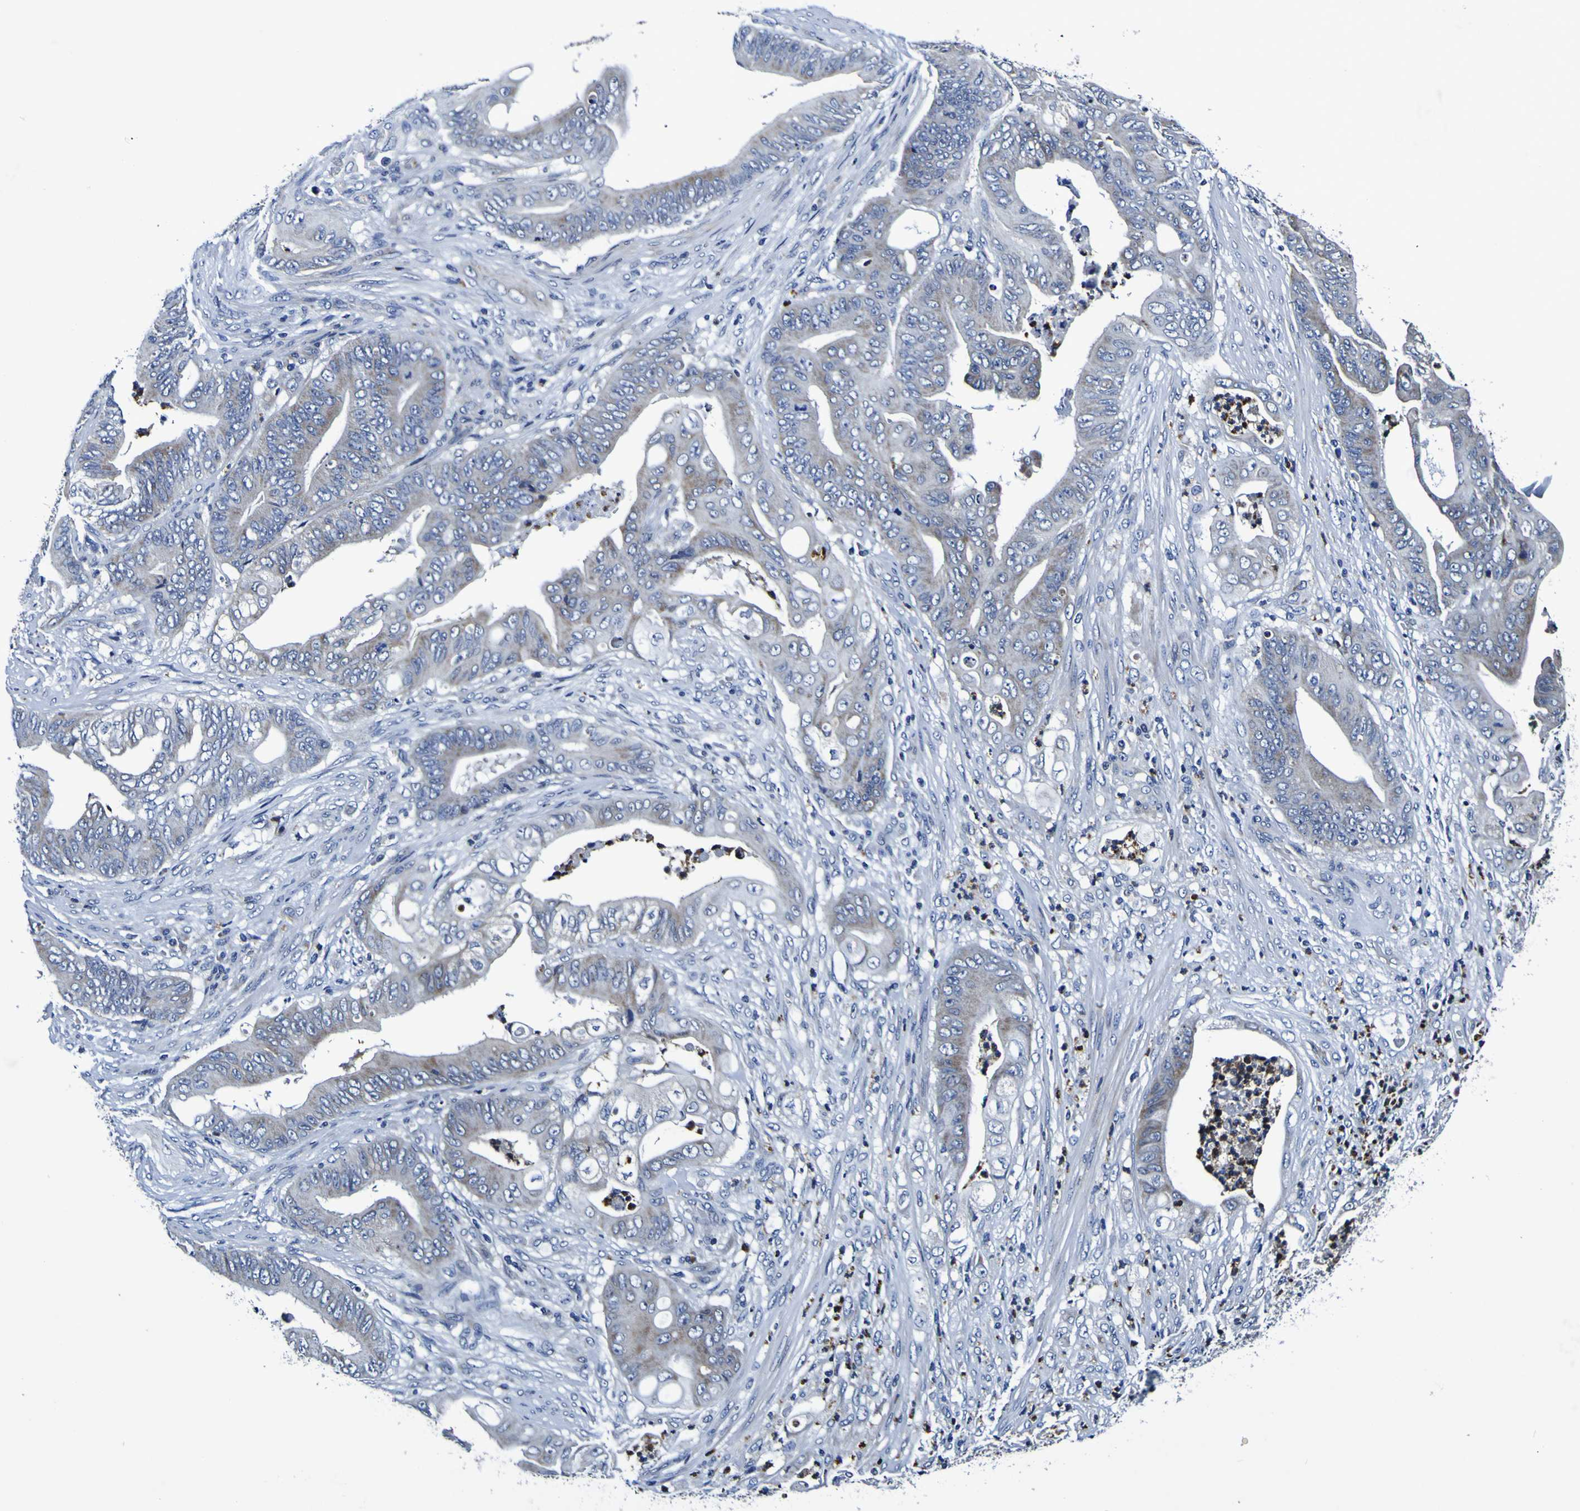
{"staining": {"intensity": "negative", "quantity": "none", "location": "none"}, "tissue": "stomach cancer", "cell_type": "Tumor cells", "image_type": "cancer", "snomed": [{"axis": "morphology", "description": "Adenocarcinoma, NOS"}, {"axis": "topography", "description": "Stomach"}], "caption": "Immunohistochemistry photomicrograph of stomach adenocarcinoma stained for a protein (brown), which reveals no positivity in tumor cells. (Brightfield microscopy of DAB (3,3'-diaminobenzidine) IHC at high magnification).", "gene": "PANK4", "patient": {"sex": "female", "age": 73}}